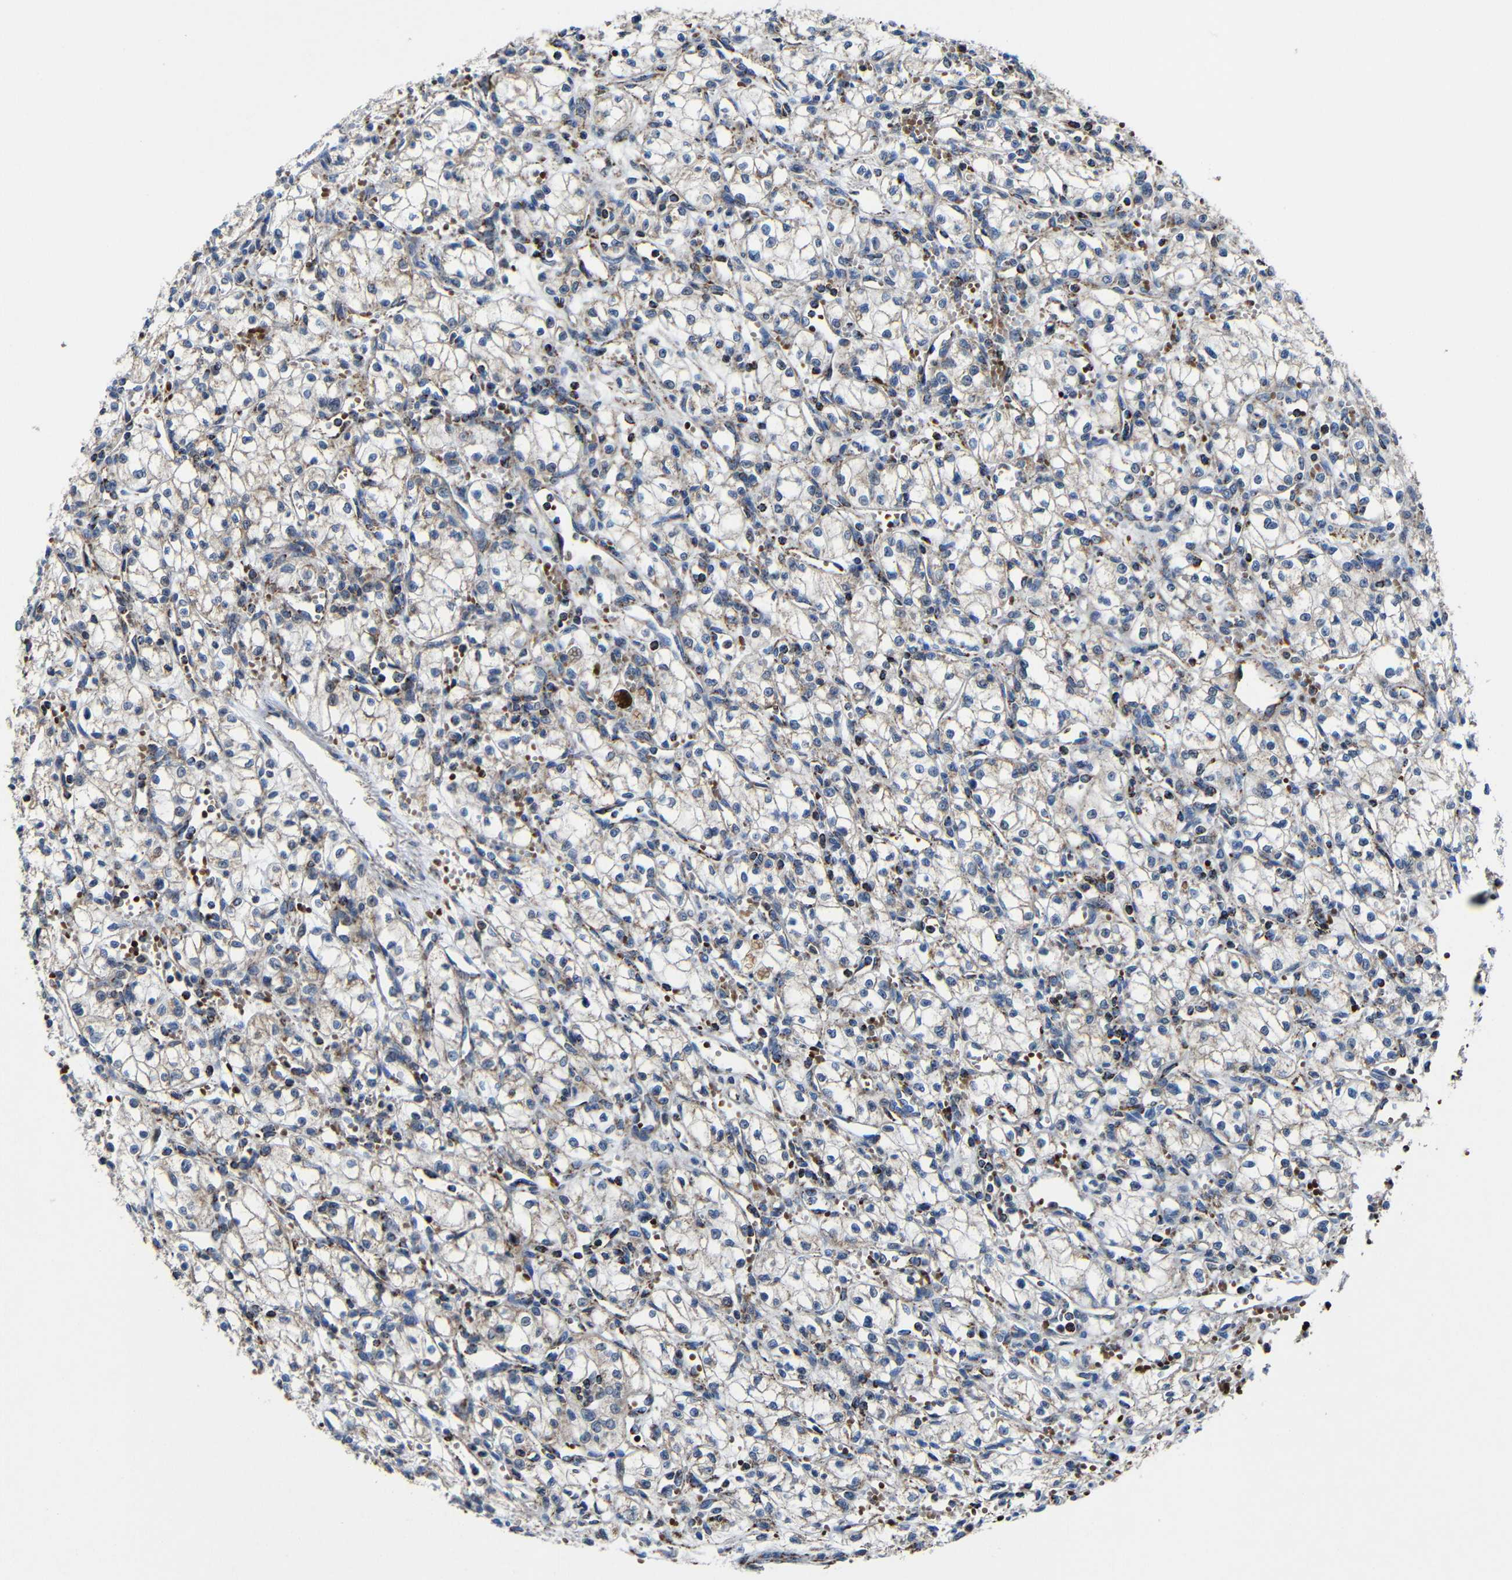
{"staining": {"intensity": "weak", "quantity": "25%-75%", "location": "cytoplasmic/membranous"}, "tissue": "renal cancer", "cell_type": "Tumor cells", "image_type": "cancer", "snomed": [{"axis": "morphology", "description": "Normal tissue, NOS"}, {"axis": "morphology", "description": "Adenocarcinoma, NOS"}, {"axis": "topography", "description": "Kidney"}], "caption": "IHC photomicrograph of human renal cancer (adenocarcinoma) stained for a protein (brown), which displays low levels of weak cytoplasmic/membranous expression in approximately 25%-75% of tumor cells.", "gene": "CA5B", "patient": {"sex": "male", "age": 59}}